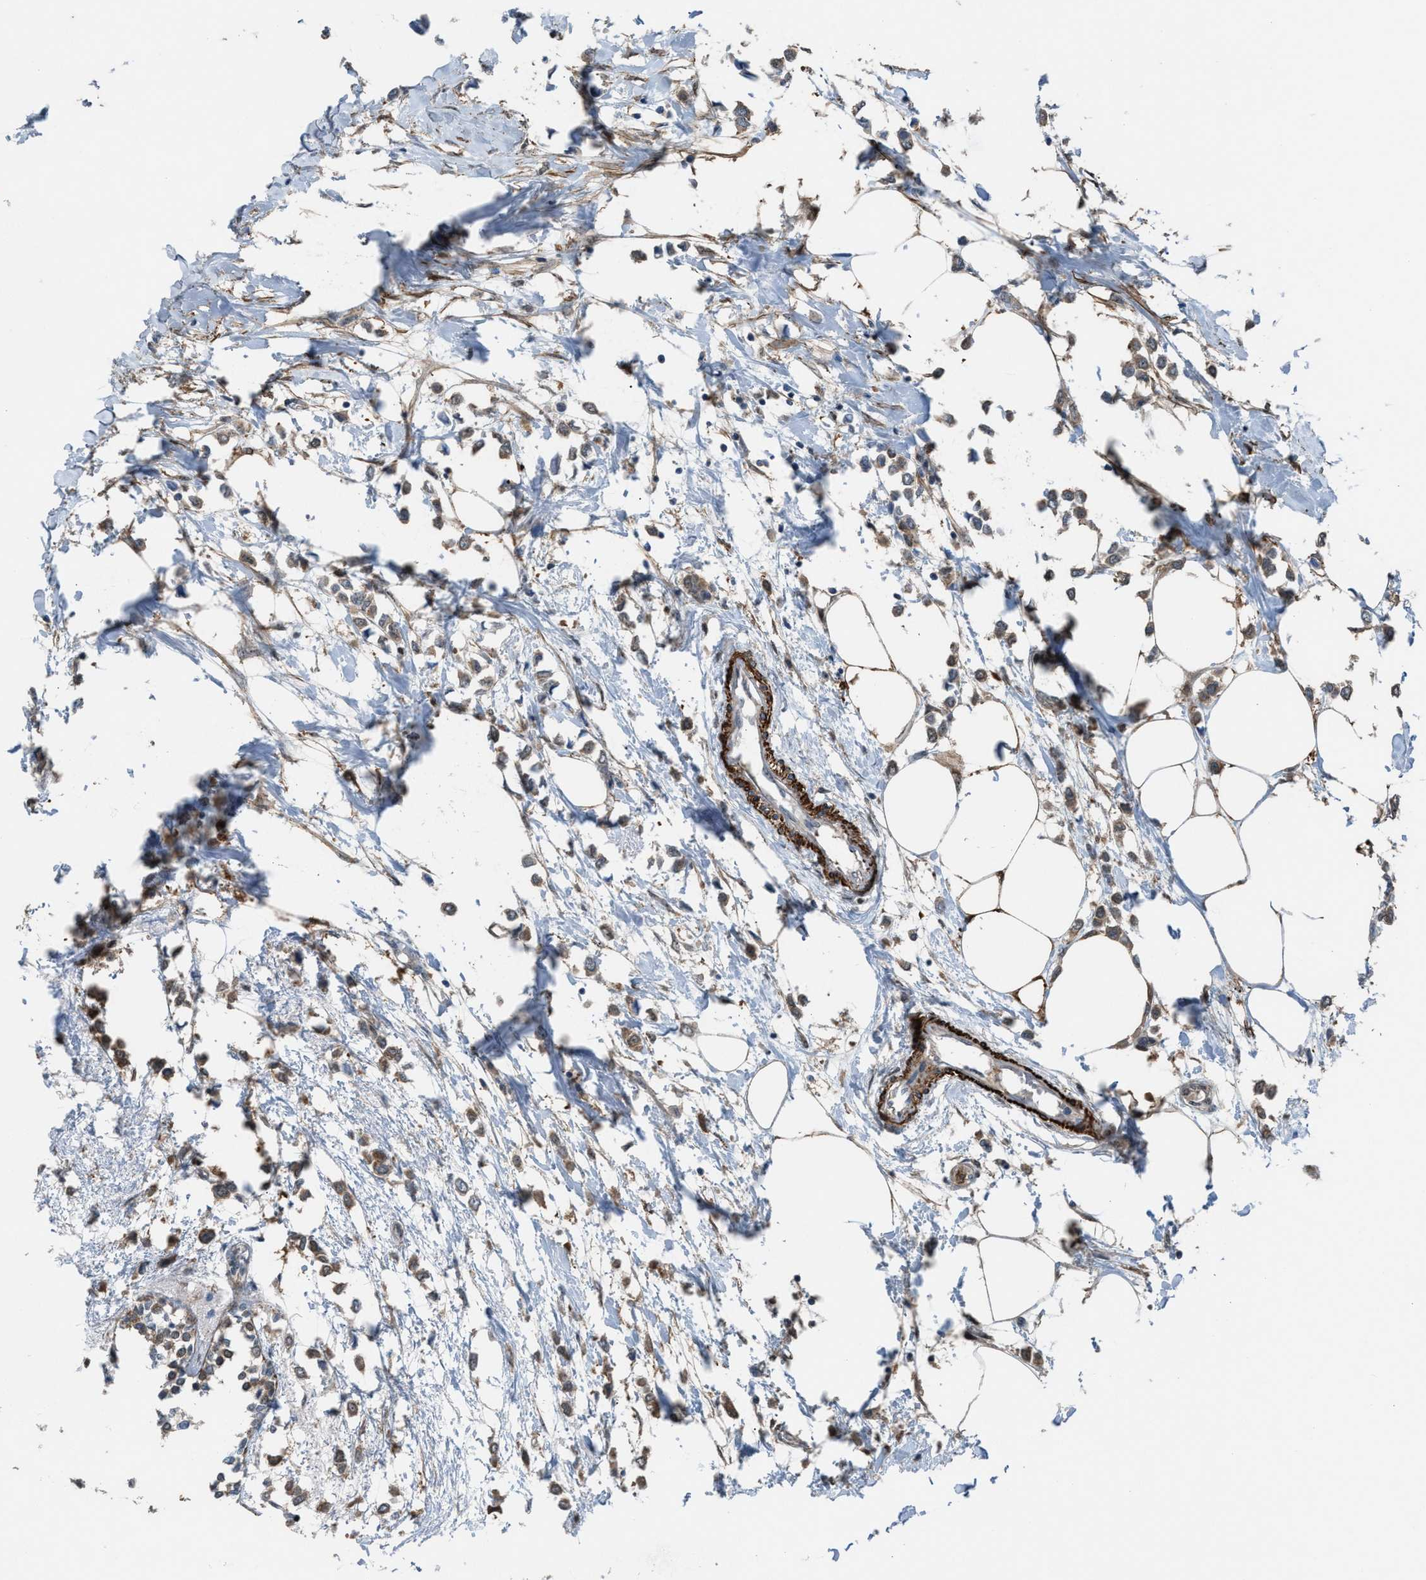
{"staining": {"intensity": "weak", "quantity": ">75%", "location": "cytoplasmic/membranous"}, "tissue": "breast cancer", "cell_type": "Tumor cells", "image_type": "cancer", "snomed": [{"axis": "morphology", "description": "Lobular carcinoma"}, {"axis": "topography", "description": "Breast"}], "caption": "Lobular carcinoma (breast) stained with IHC shows weak cytoplasmic/membranous staining in approximately >75% of tumor cells. (Brightfield microscopy of DAB IHC at high magnification).", "gene": "NQO2", "patient": {"sex": "female", "age": 51}}